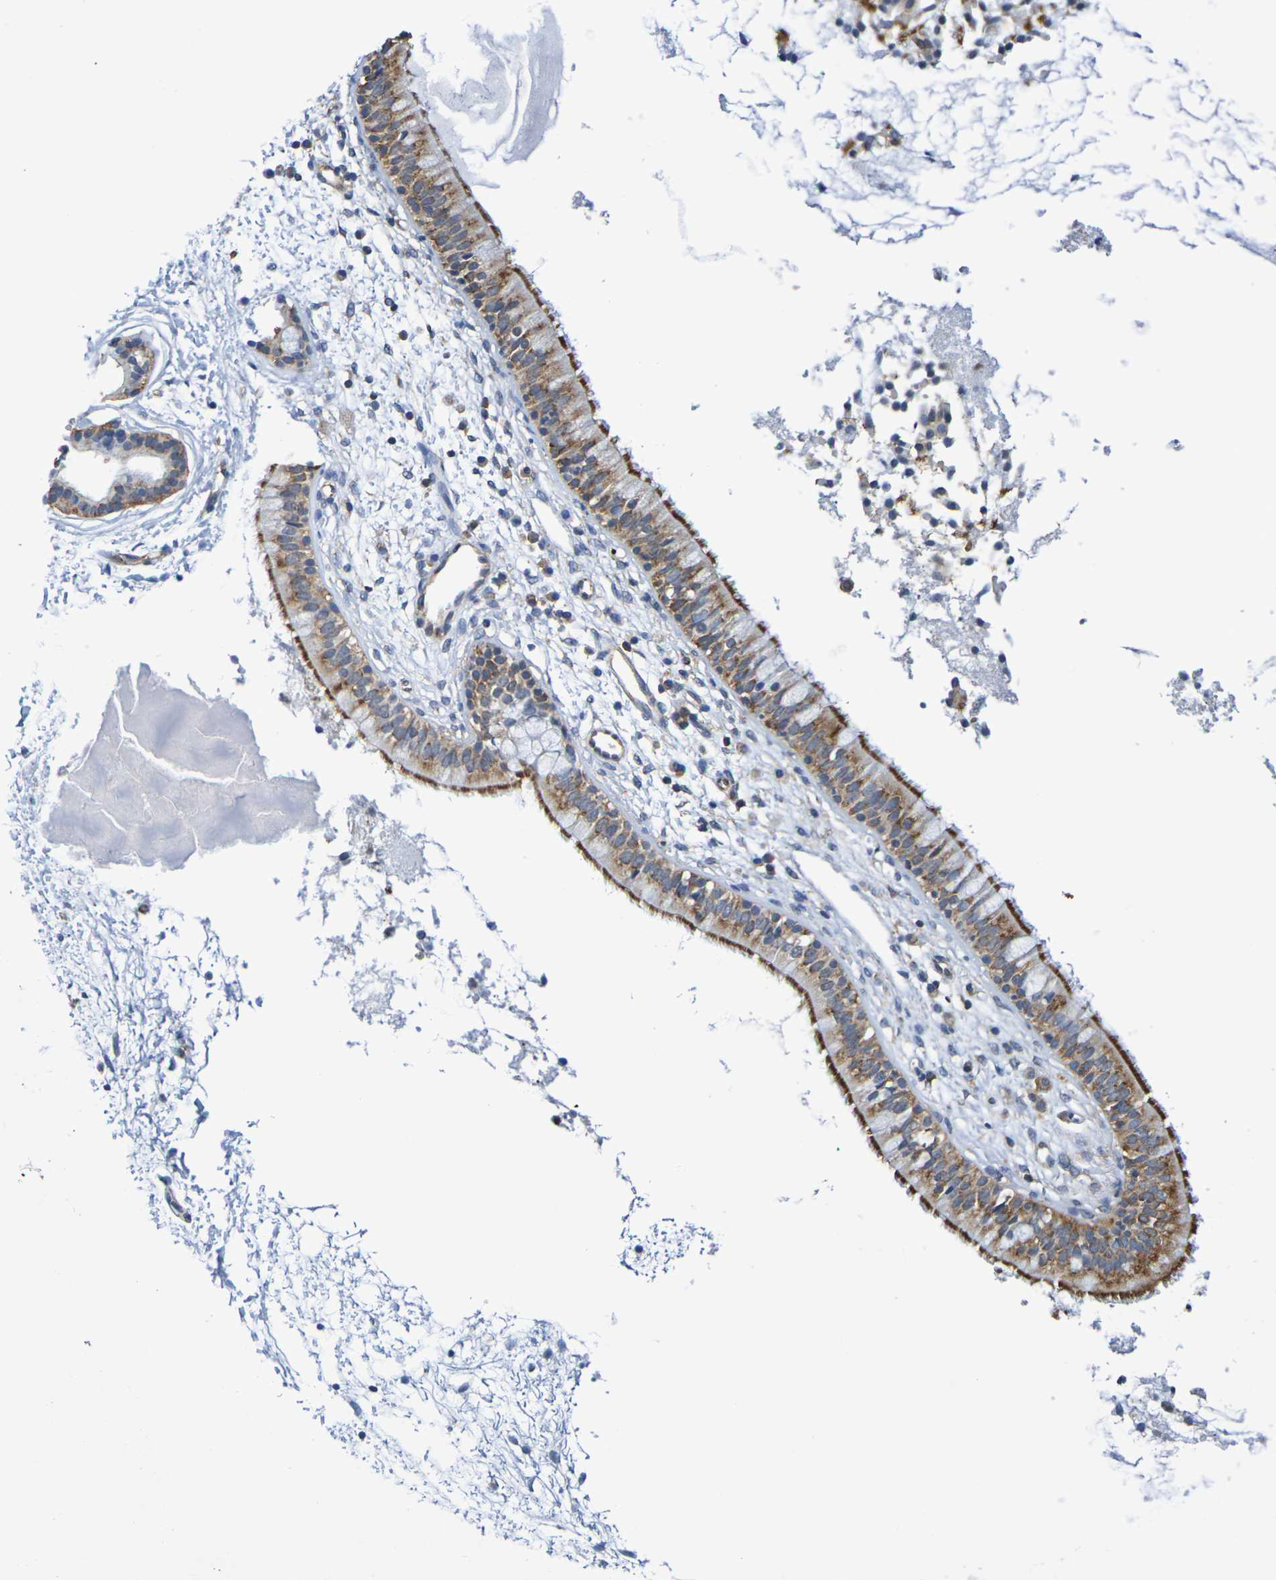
{"staining": {"intensity": "strong", "quantity": ">75%", "location": "cytoplasmic/membranous"}, "tissue": "nasopharynx", "cell_type": "Respiratory epithelial cells", "image_type": "normal", "snomed": [{"axis": "morphology", "description": "Normal tissue, NOS"}, {"axis": "topography", "description": "Nasopharynx"}], "caption": "Immunohistochemistry of benign nasopharynx reveals high levels of strong cytoplasmic/membranous positivity in approximately >75% of respiratory epithelial cells. (DAB = brown stain, brightfield microscopy at high magnification).", "gene": "CHRNB1", "patient": {"sex": "male", "age": 21}}